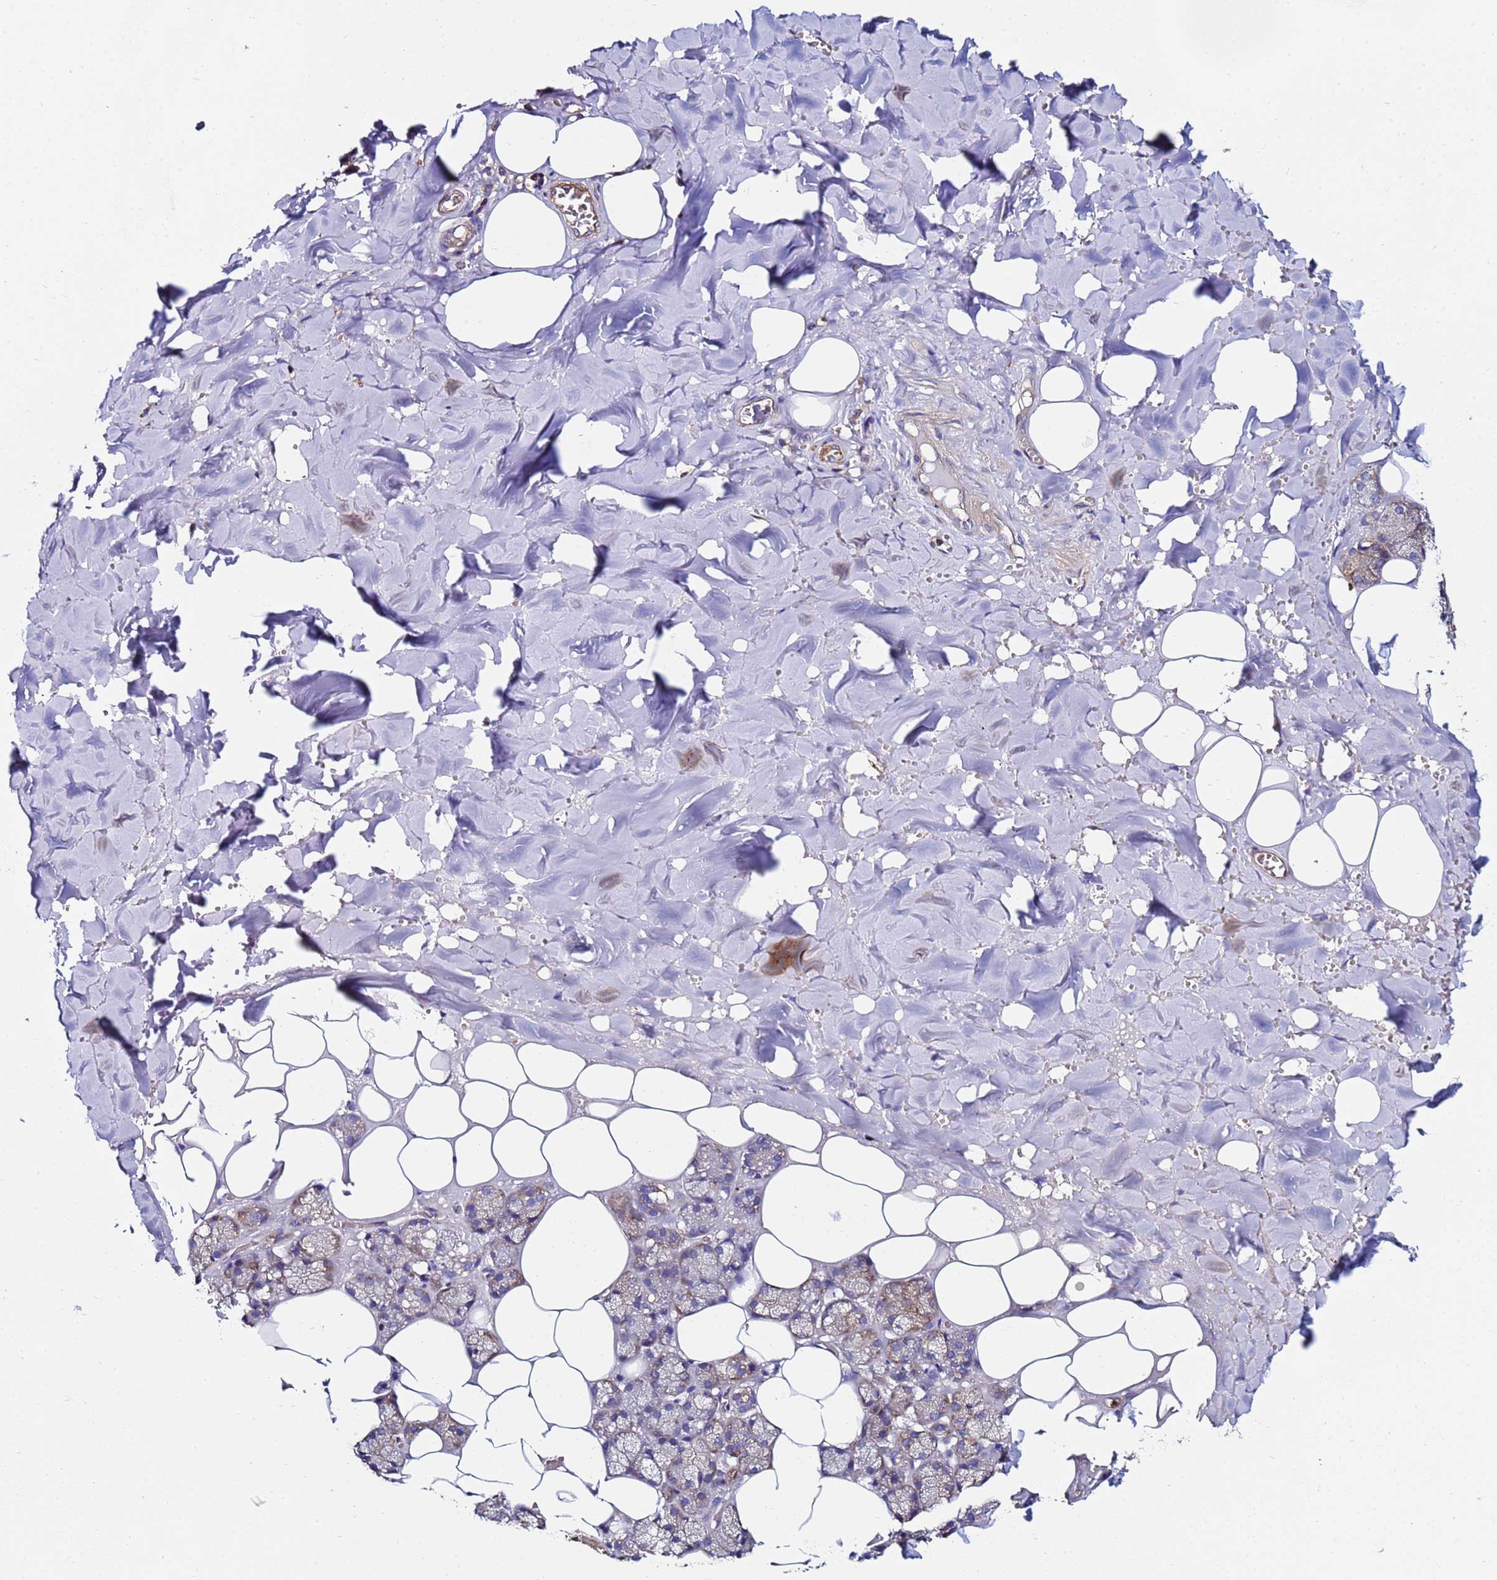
{"staining": {"intensity": "moderate", "quantity": "25%-75%", "location": "cytoplasmic/membranous"}, "tissue": "salivary gland", "cell_type": "Glandular cells", "image_type": "normal", "snomed": [{"axis": "morphology", "description": "Normal tissue, NOS"}, {"axis": "topography", "description": "Salivary gland"}], "caption": "About 25%-75% of glandular cells in benign salivary gland demonstrate moderate cytoplasmic/membranous protein staining as visualized by brown immunohistochemical staining.", "gene": "POTEE", "patient": {"sex": "male", "age": 62}}